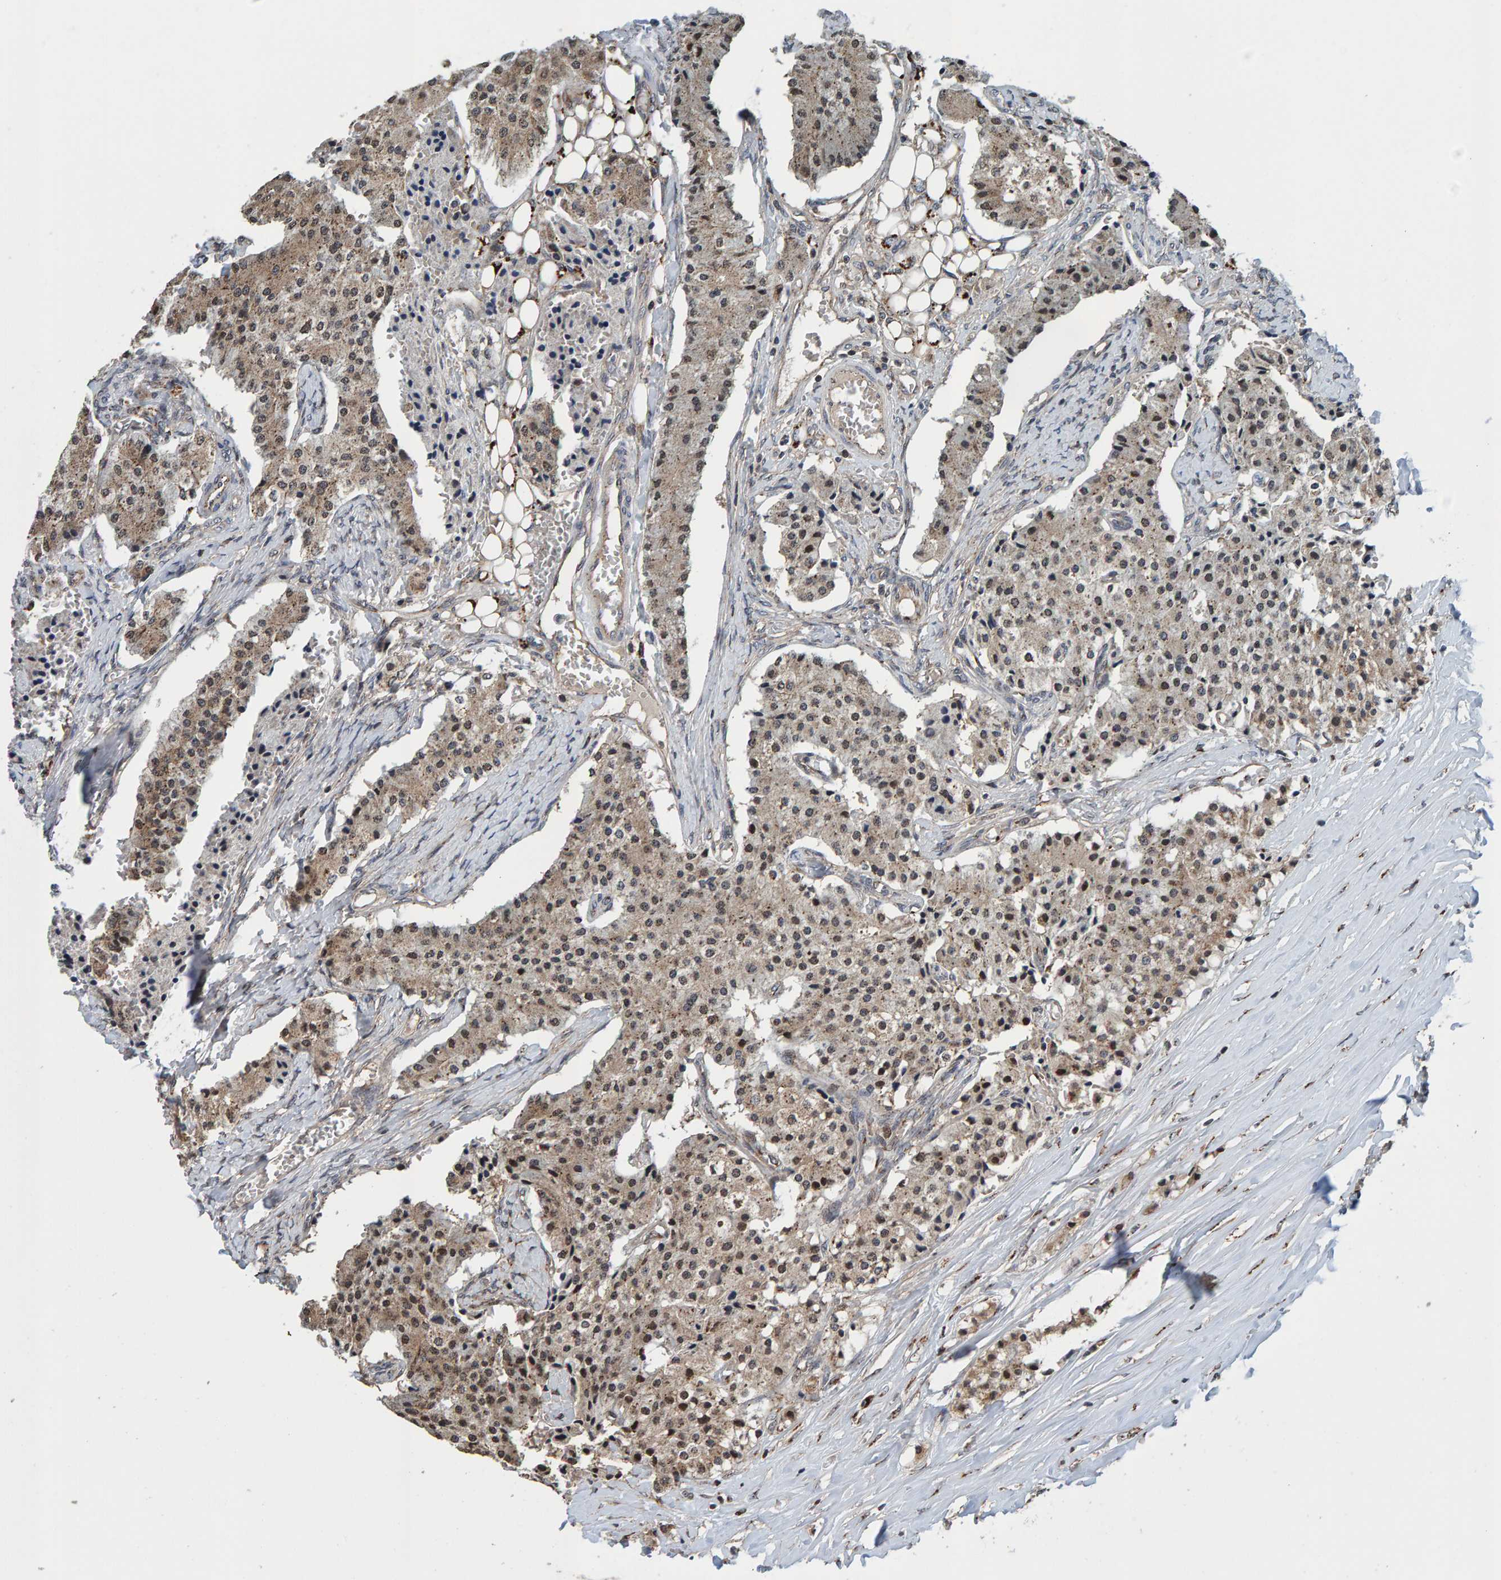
{"staining": {"intensity": "moderate", "quantity": ">75%", "location": "cytoplasmic/membranous,nuclear"}, "tissue": "carcinoid", "cell_type": "Tumor cells", "image_type": "cancer", "snomed": [{"axis": "morphology", "description": "Carcinoid, malignant, NOS"}, {"axis": "topography", "description": "Colon"}], "caption": "Carcinoid stained for a protein (brown) demonstrates moderate cytoplasmic/membranous and nuclear positive expression in approximately >75% of tumor cells.", "gene": "CCDC25", "patient": {"sex": "female", "age": 52}}